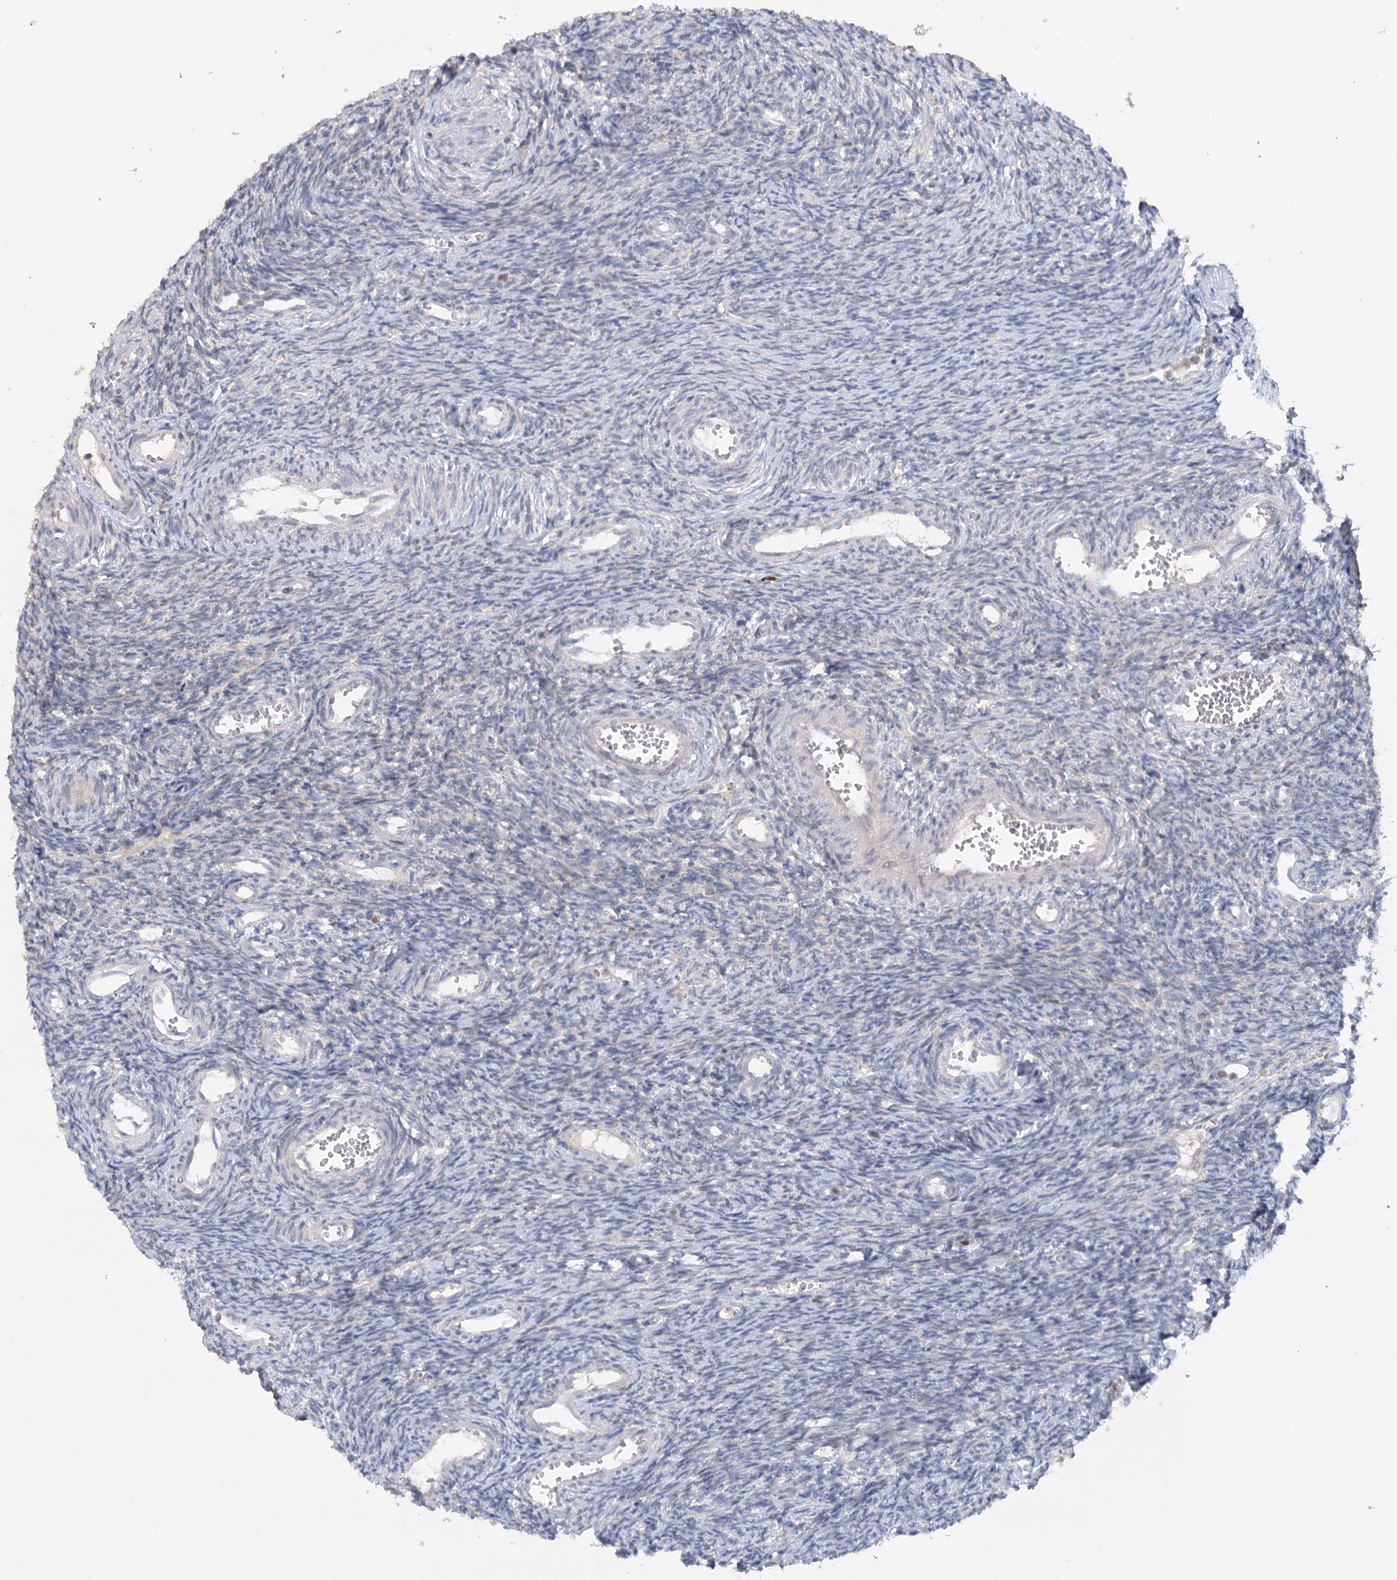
{"staining": {"intensity": "negative", "quantity": "none", "location": "none"}, "tissue": "ovary", "cell_type": "Ovarian stroma cells", "image_type": "normal", "snomed": [{"axis": "morphology", "description": "Normal tissue, NOS"}, {"axis": "topography", "description": "Ovary"}], "caption": "Micrograph shows no protein staining in ovarian stroma cells of unremarkable ovary.", "gene": "TRAF3IP1", "patient": {"sex": "female", "age": 39}}